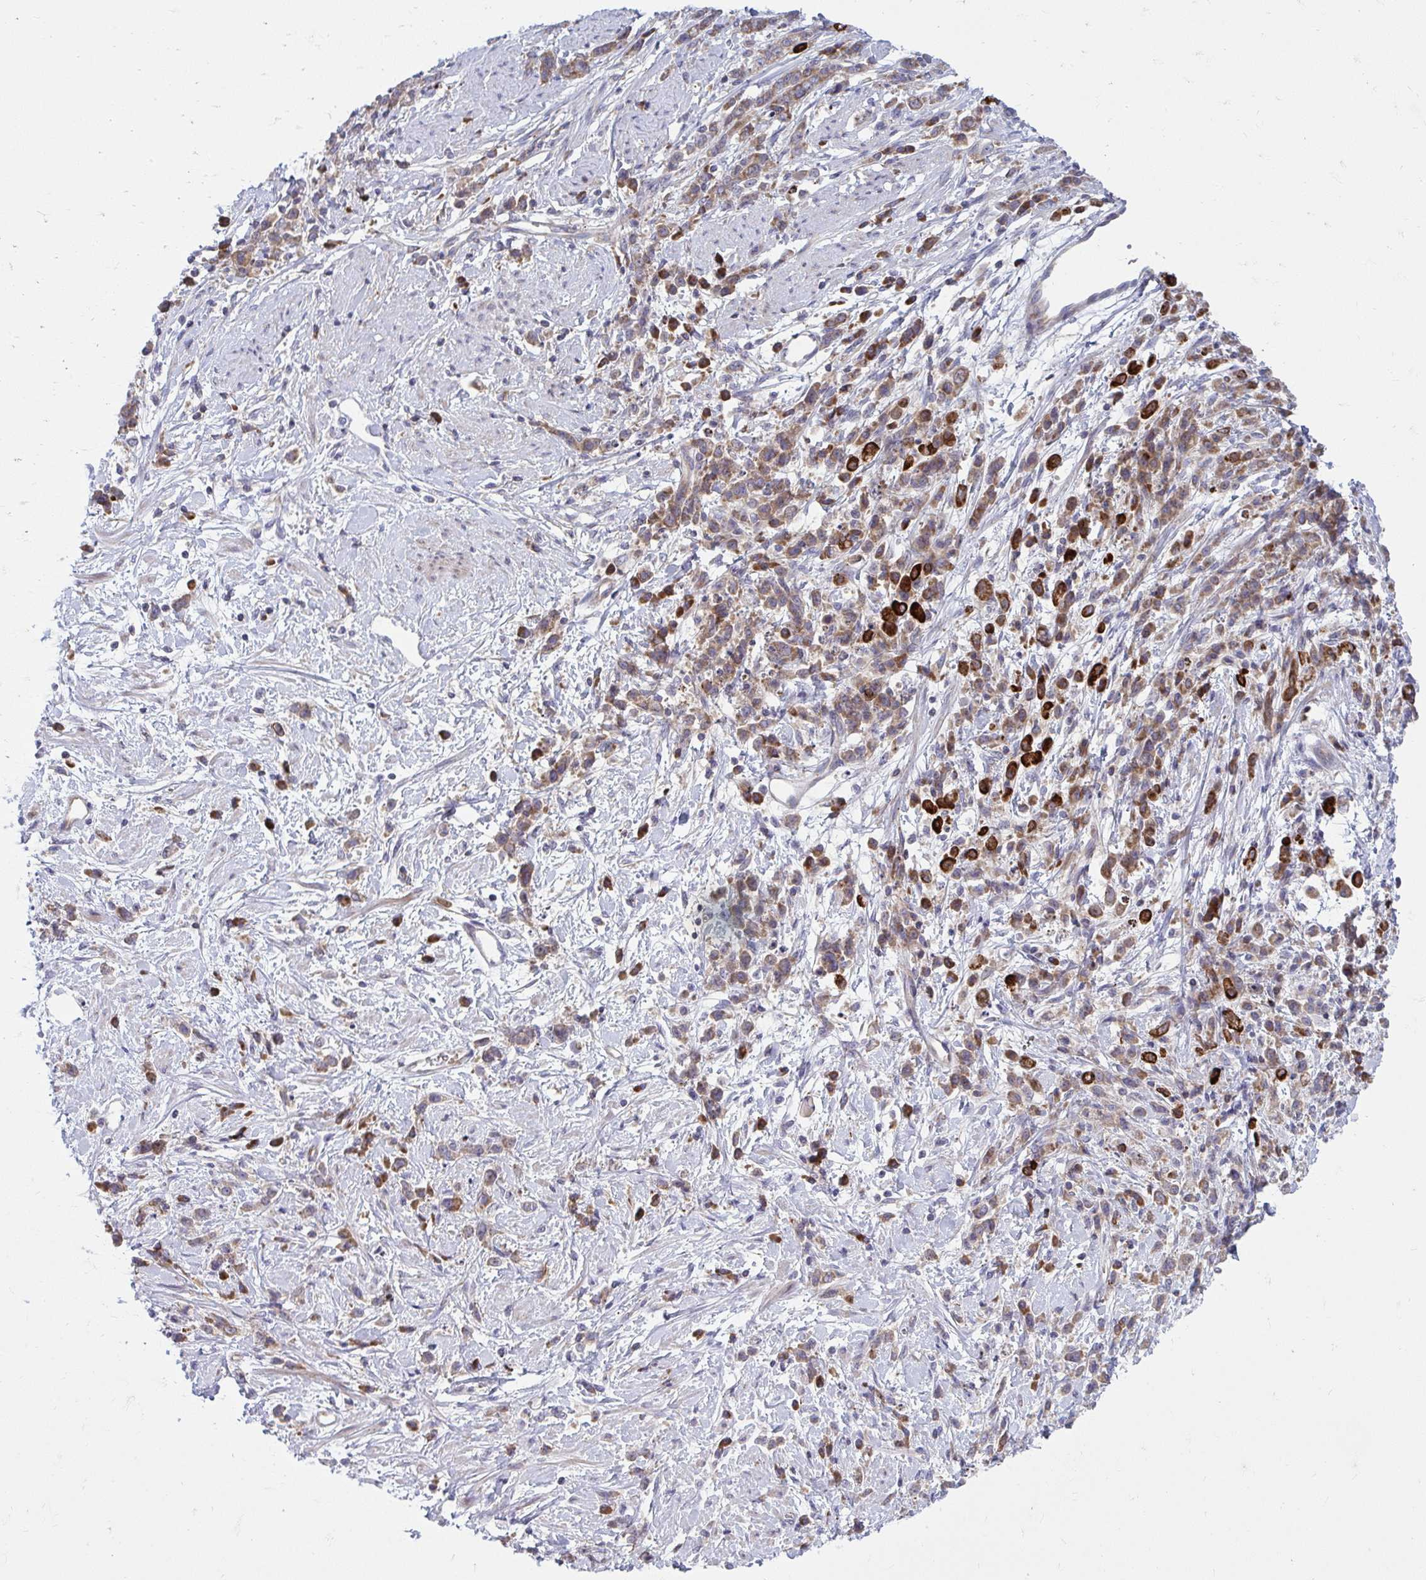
{"staining": {"intensity": "moderate", "quantity": ">75%", "location": "cytoplasmic/membranous"}, "tissue": "stomach cancer", "cell_type": "Tumor cells", "image_type": "cancer", "snomed": [{"axis": "morphology", "description": "Adenocarcinoma, NOS"}, {"axis": "topography", "description": "Stomach"}], "caption": "An IHC histopathology image of neoplastic tissue is shown. Protein staining in brown highlights moderate cytoplasmic/membranous positivity in stomach cancer within tumor cells.", "gene": "GFPT2", "patient": {"sex": "female", "age": 60}}